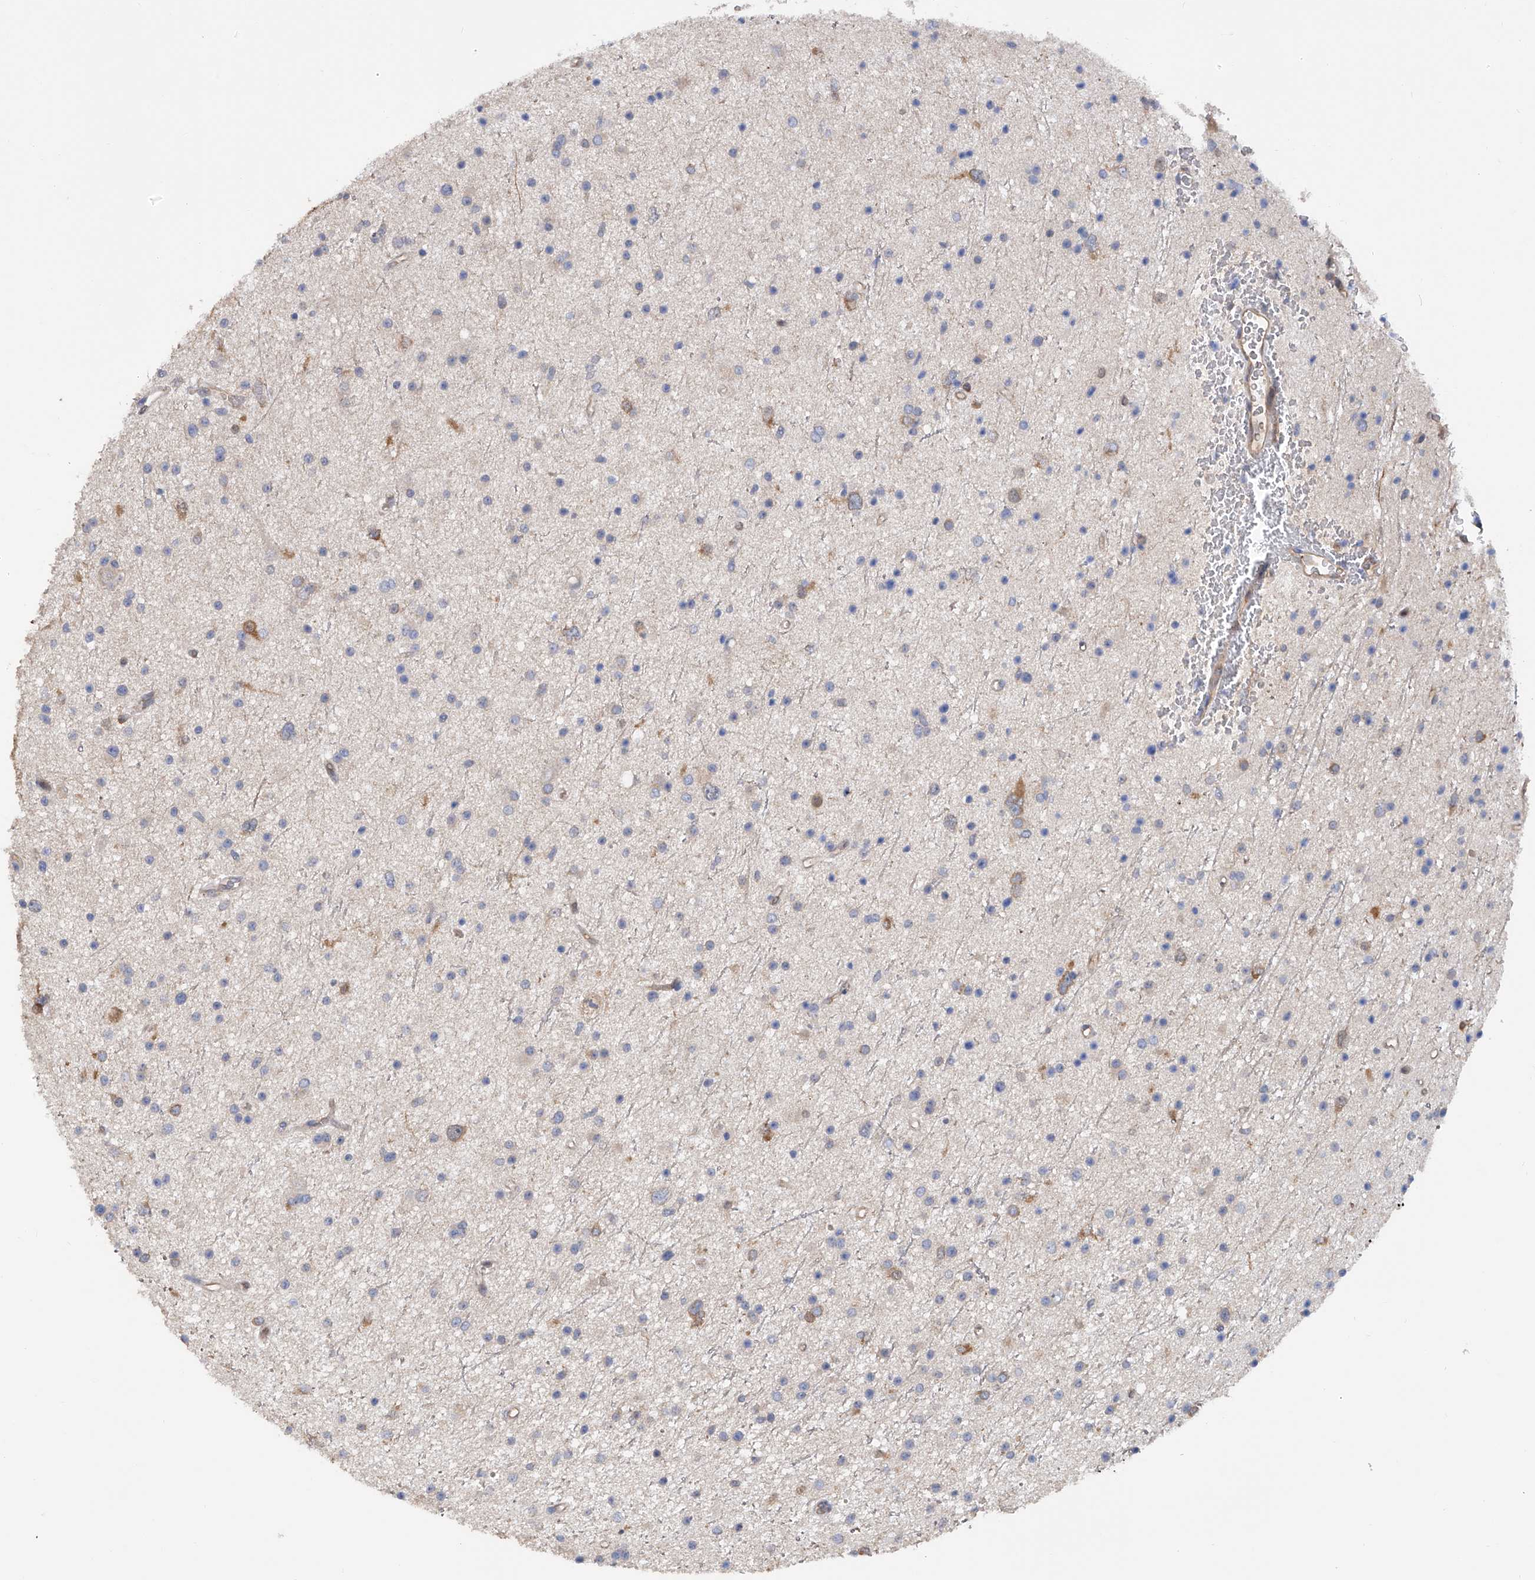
{"staining": {"intensity": "weak", "quantity": "<25%", "location": "cytoplasmic/membranous"}, "tissue": "glioma", "cell_type": "Tumor cells", "image_type": "cancer", "snomed": [{"axis": "morphology", "description": "Glioma, malignant, Low grade"}, {"axis": "topography", "description": "Cerebral cortex"}], "caption": "Histopathology image shows no protein expression in tumor cells of malignant glioma (low-grade) tissue.", "gene": "NUDT17", "patient": {"sex": "female", "age": 39}}